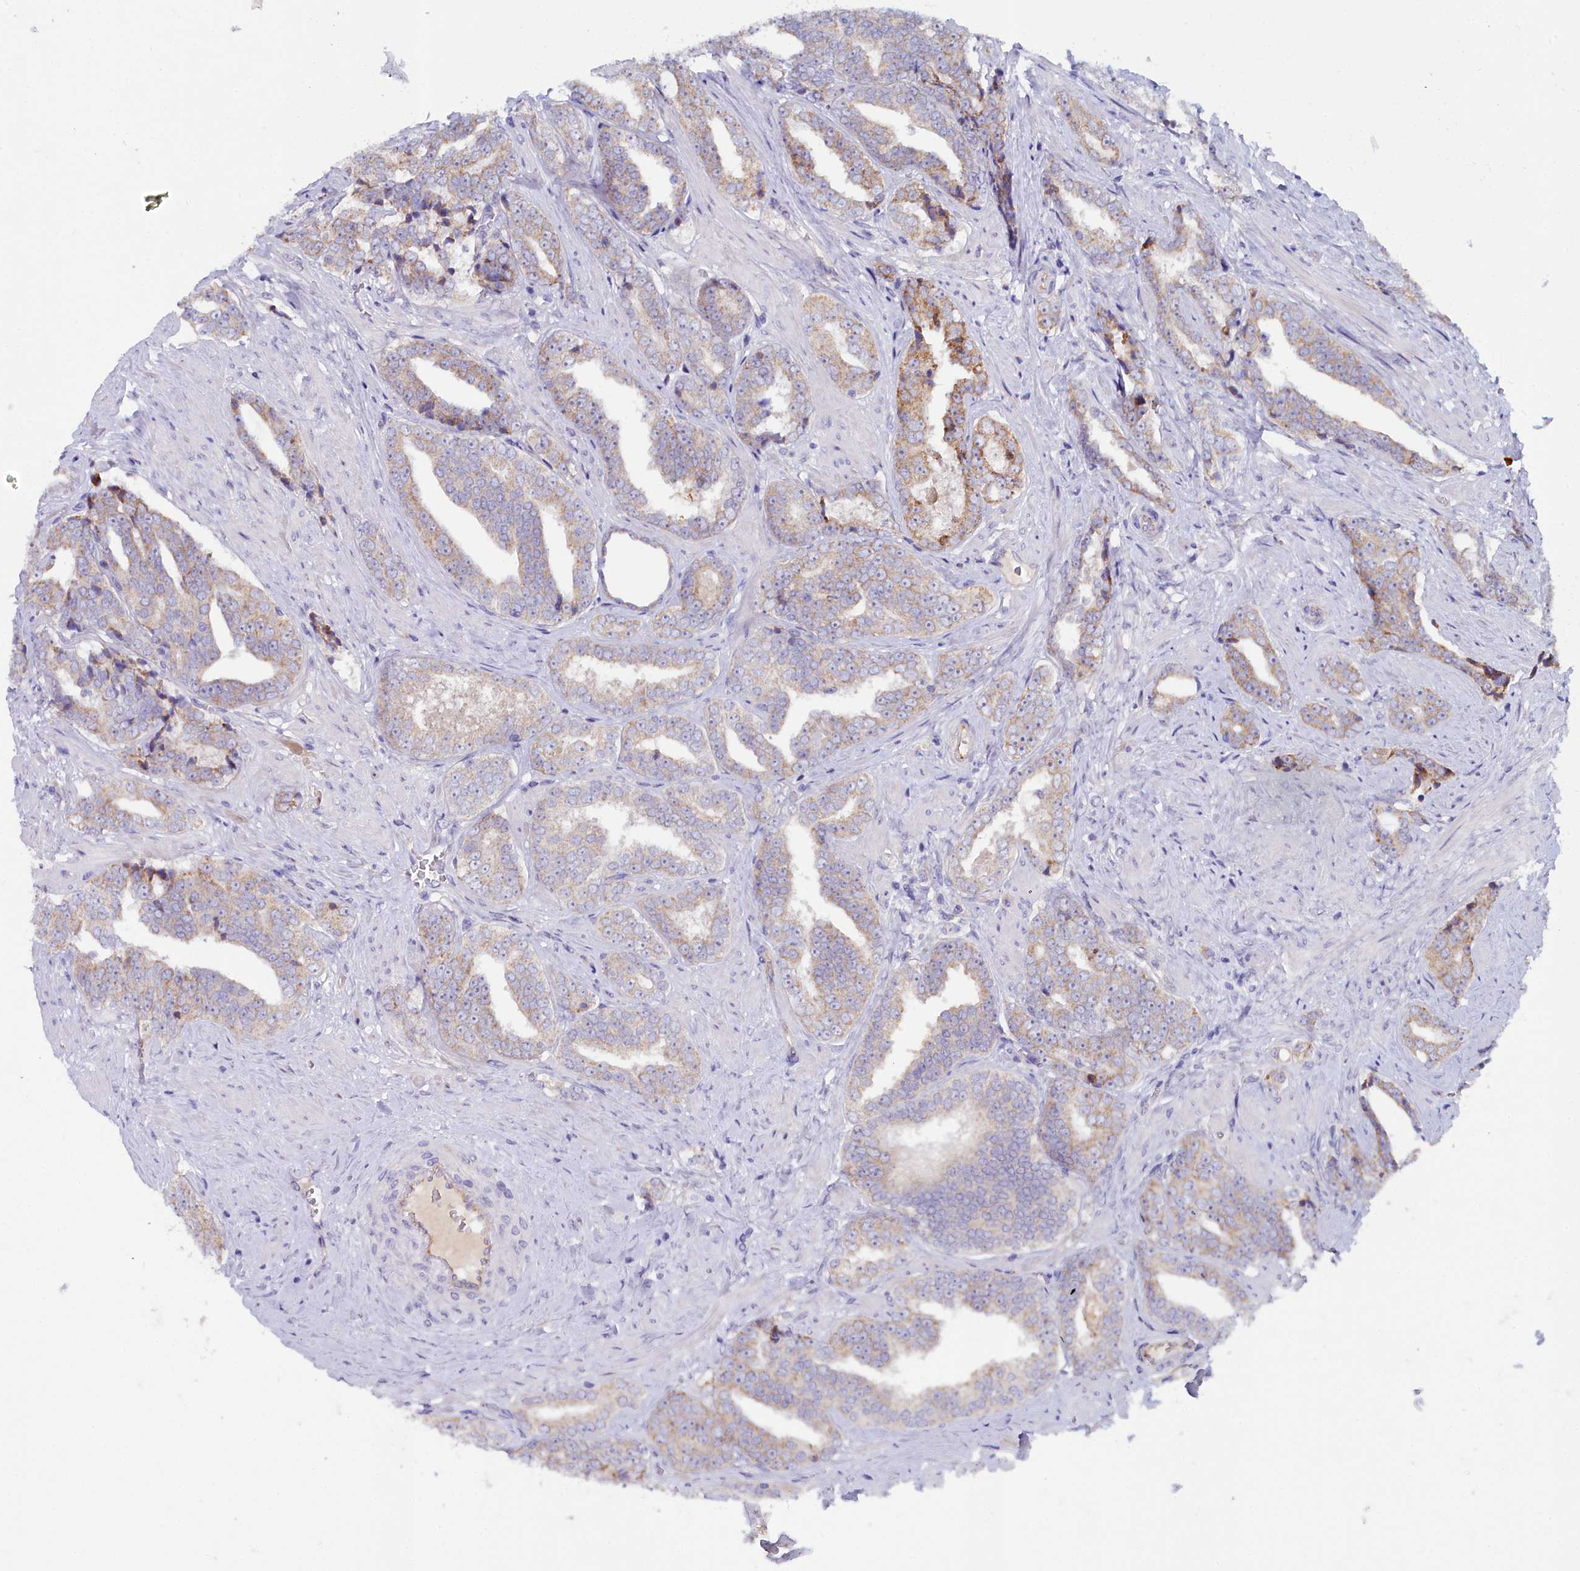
{"staining": {"intensity": "weak", "quantity": "25%-75%", "location": "cytoplasmic/membranous"}, "tissue": "prostate cancer", "cell_type": "Tumor cells", "image_type": "cancer", "snomed": [{"axis": "morphology", "description": "Adenocarcinoma, High grade"}, {"axis": "topography", "description": "Prostate"}], "caption": "Prostate high-grade adenocarcinoma stained with a brown dye displays weak cytoplasmic/membranous positive positivity in approximately 25%-75% of tumor cells.", "gene": "SLC49A3", "patient": {"sex": "male", "age": 67}}